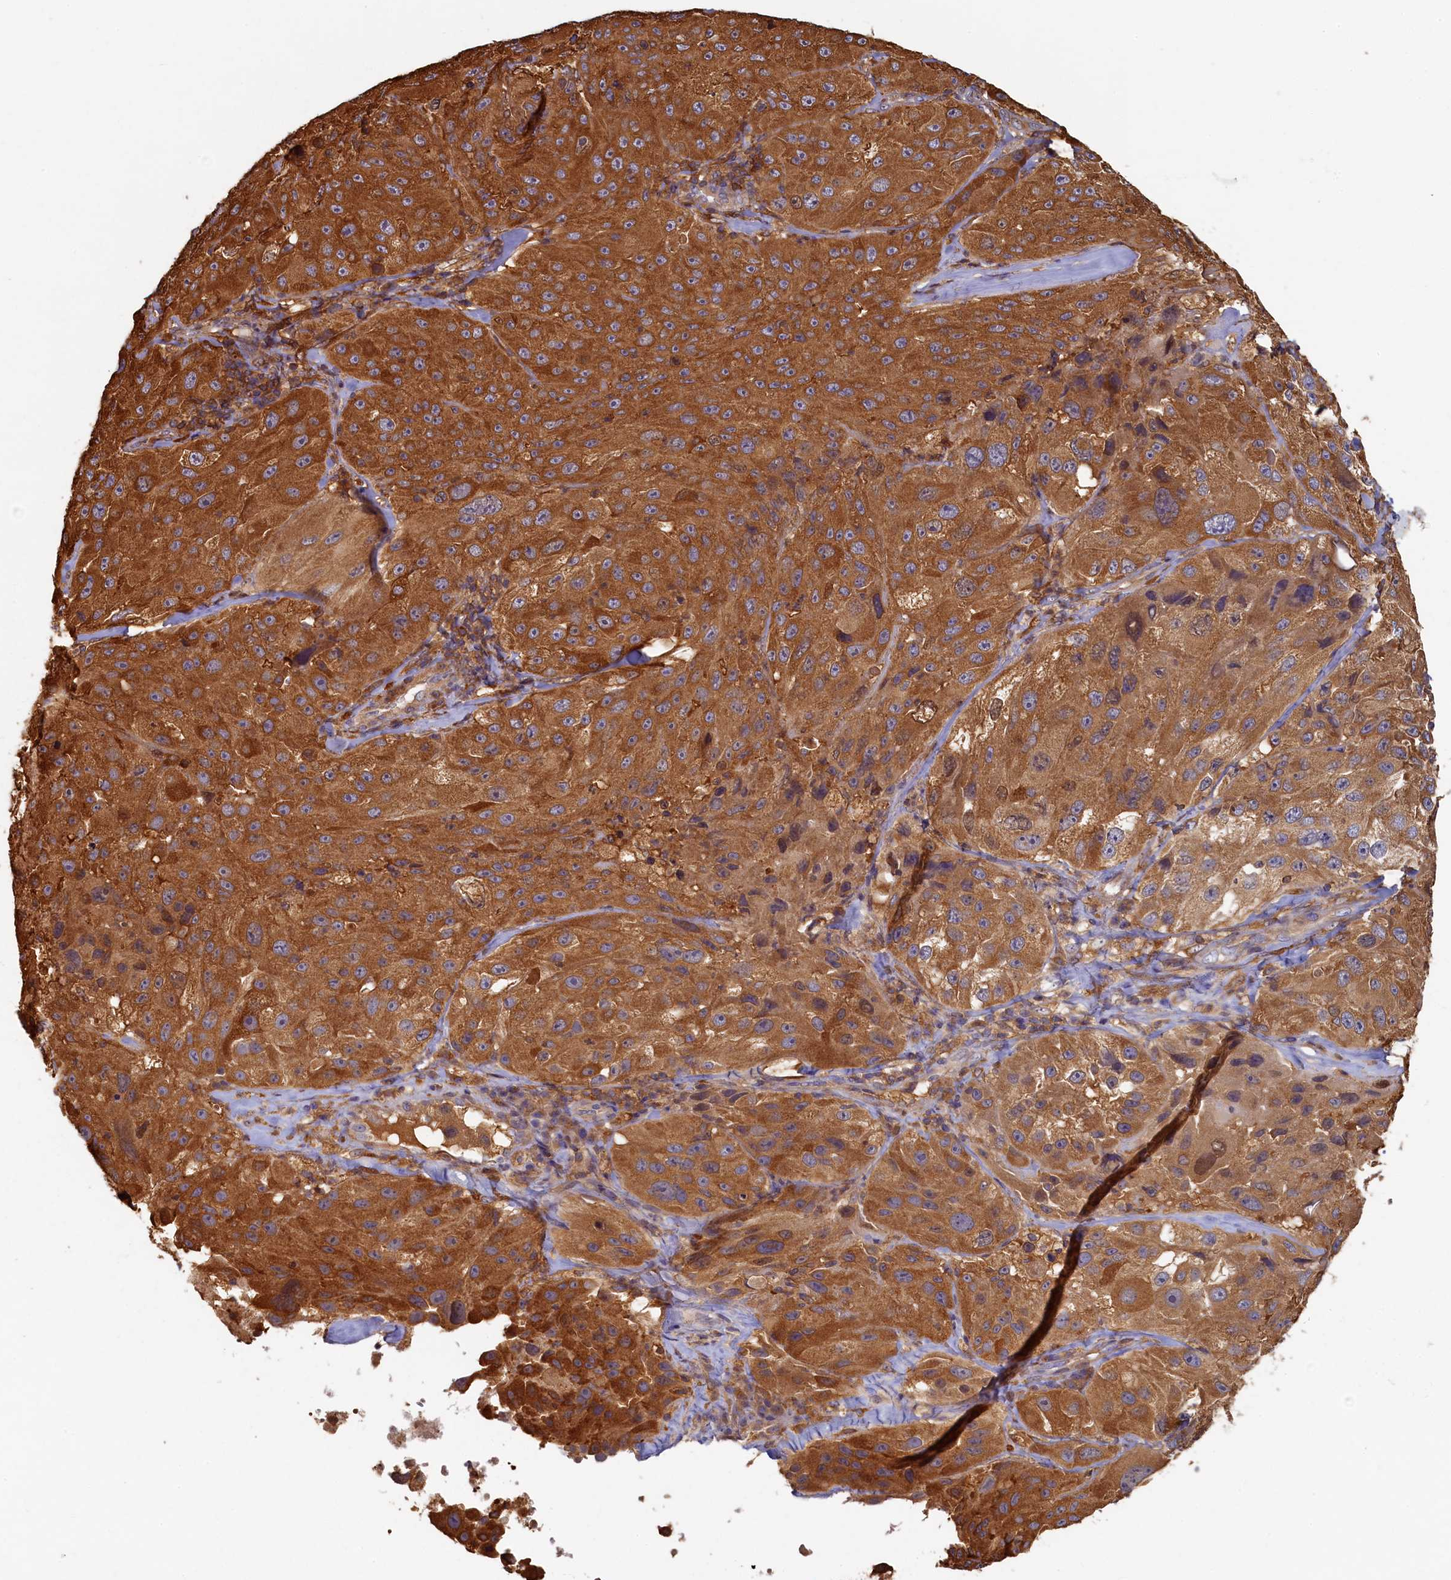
{"staining": {"intensity": "strong", "quantity": ">75%", "location": "cytoplasmic/membranous"}, "tissue": "melanoma", "cell_type": "Tumor cells", "image_type": "cancer", "snomed": [{"axis": "morphology", "description": "Malignant melanoma, Metastatic site"}, {"axis": "topography", "description": "Lymph node"}], "caption": "Immunohistochemical staining of human malignant melanoma (metastatic site) reveals strong cytoplasmic/membranous protein staining in about >75% of tumor cells.", "gene": "TIMM8B", "patient": {"sex": "male", "age": 62}}